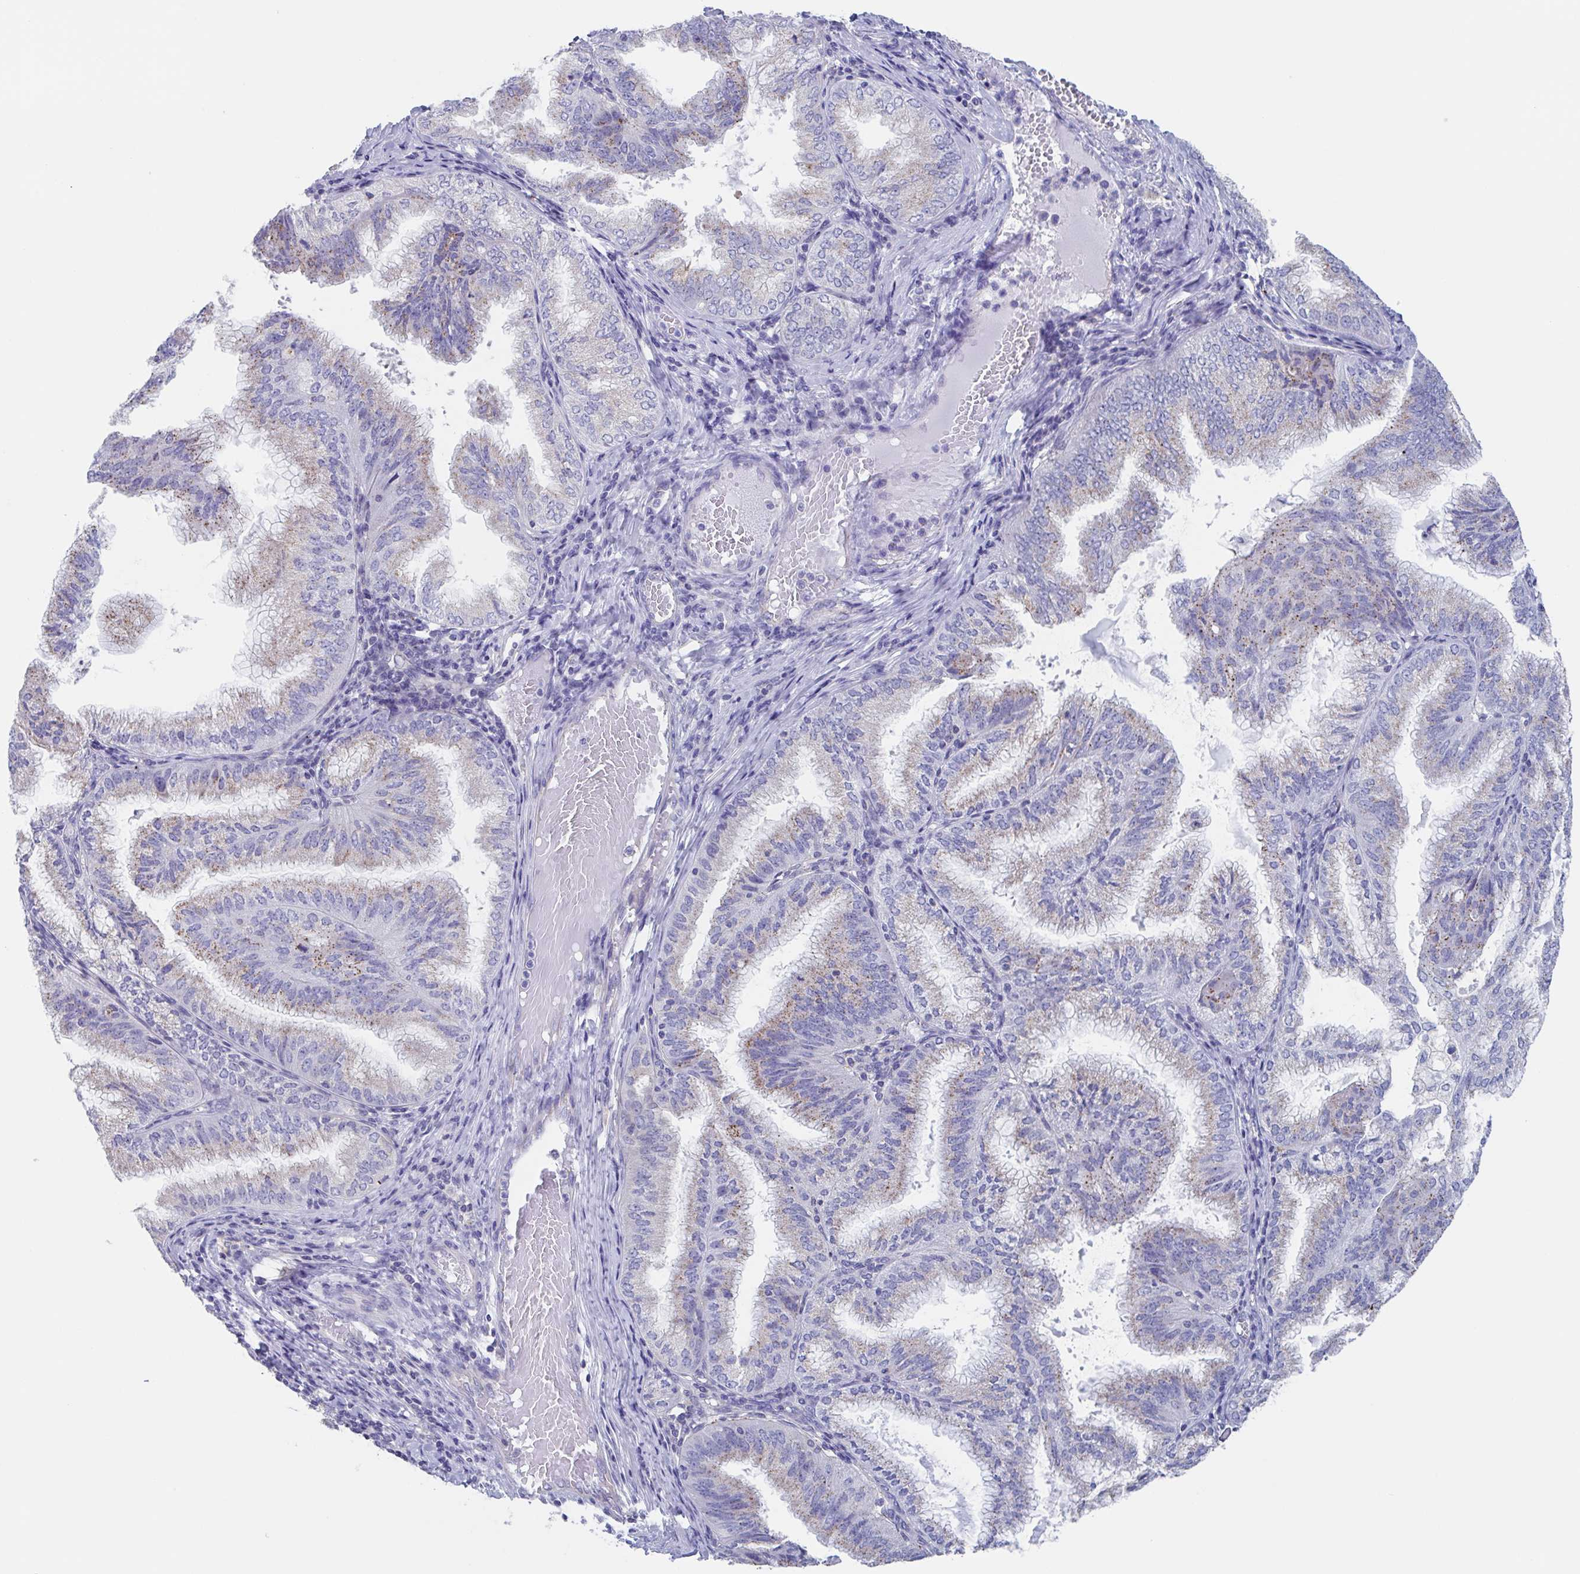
{"staining": {"intensity": "moderate", "quantity": "25%-75%", "location": "cytoplasmic/membranous"}, "tissue": "endometrial cancer", "cell_type": "Tumor cells", "image_type": "cancer", "snomed": [{"axis": "morphology", "description": "Adenocarcinoma, NOS"}, {"axis": "topography", "description": "Endometrium"}], "caption": "Brown immunohistochemical staining in human endometrial cancer exhibits moderate cytoplasmic/membranous positivity in approximately 25%-75% of tumor cells.", "gene": "CHMP5", "patient": {"sex": "female", "age": 49}}